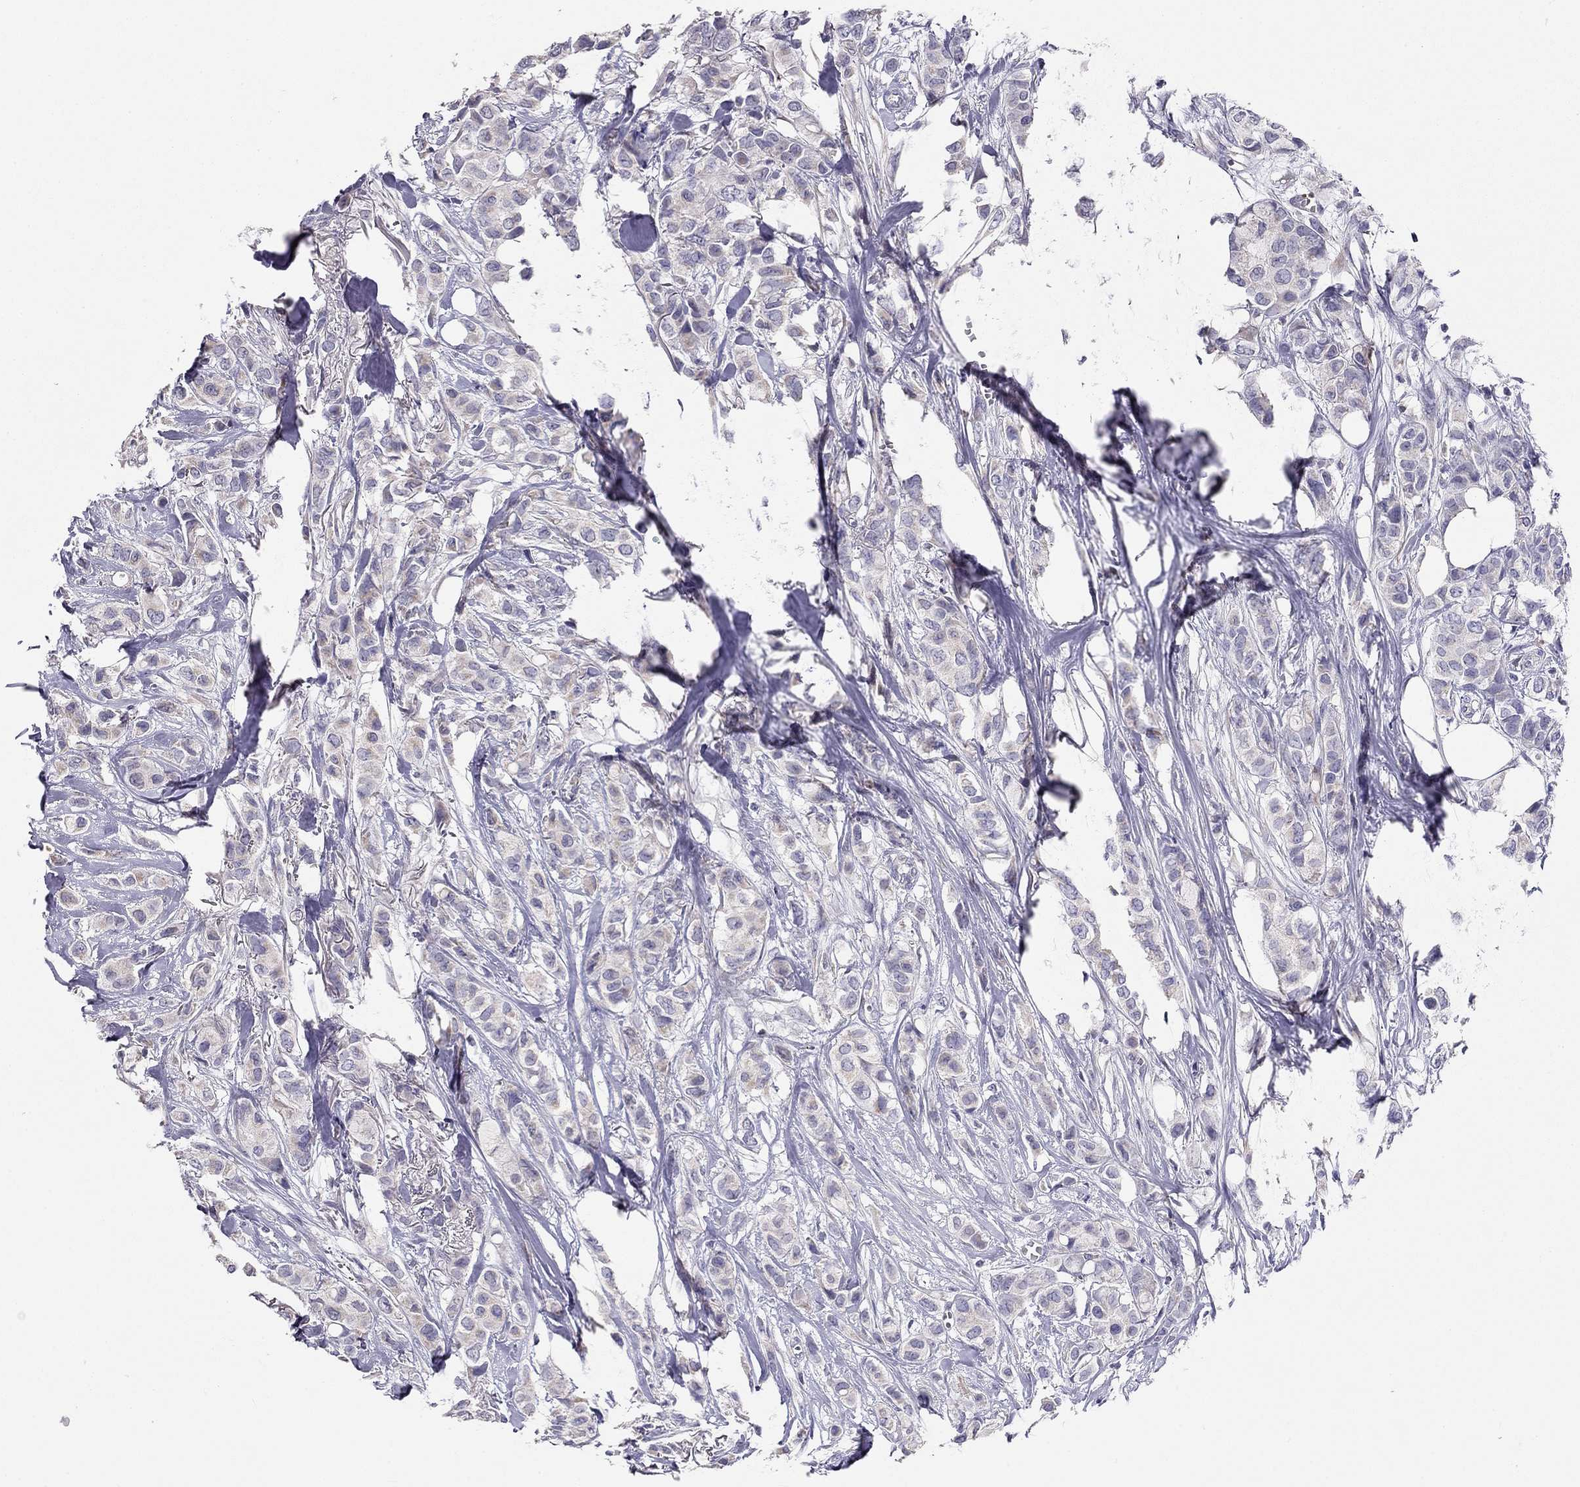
{"staining": {"intensity": "negative", "quantity": "none", "location": "none"}, "tissue": "breast cancer", "cell_type": "Tumor cells", "image_type": "cancer", "snomed": [{"axis": "morphology", "description": "Duct carcinoma"}, {"axis": "topography", "description": "Breast"}], "caption": "DAB (3,3'-diaminobenzidine) immunohistochemical staining of human intraductal carcinoma (breast) exhibits no significant positivity in tumor cells.", "gene": "CITED1", "patient": {"sex": "female", "age": 85}}